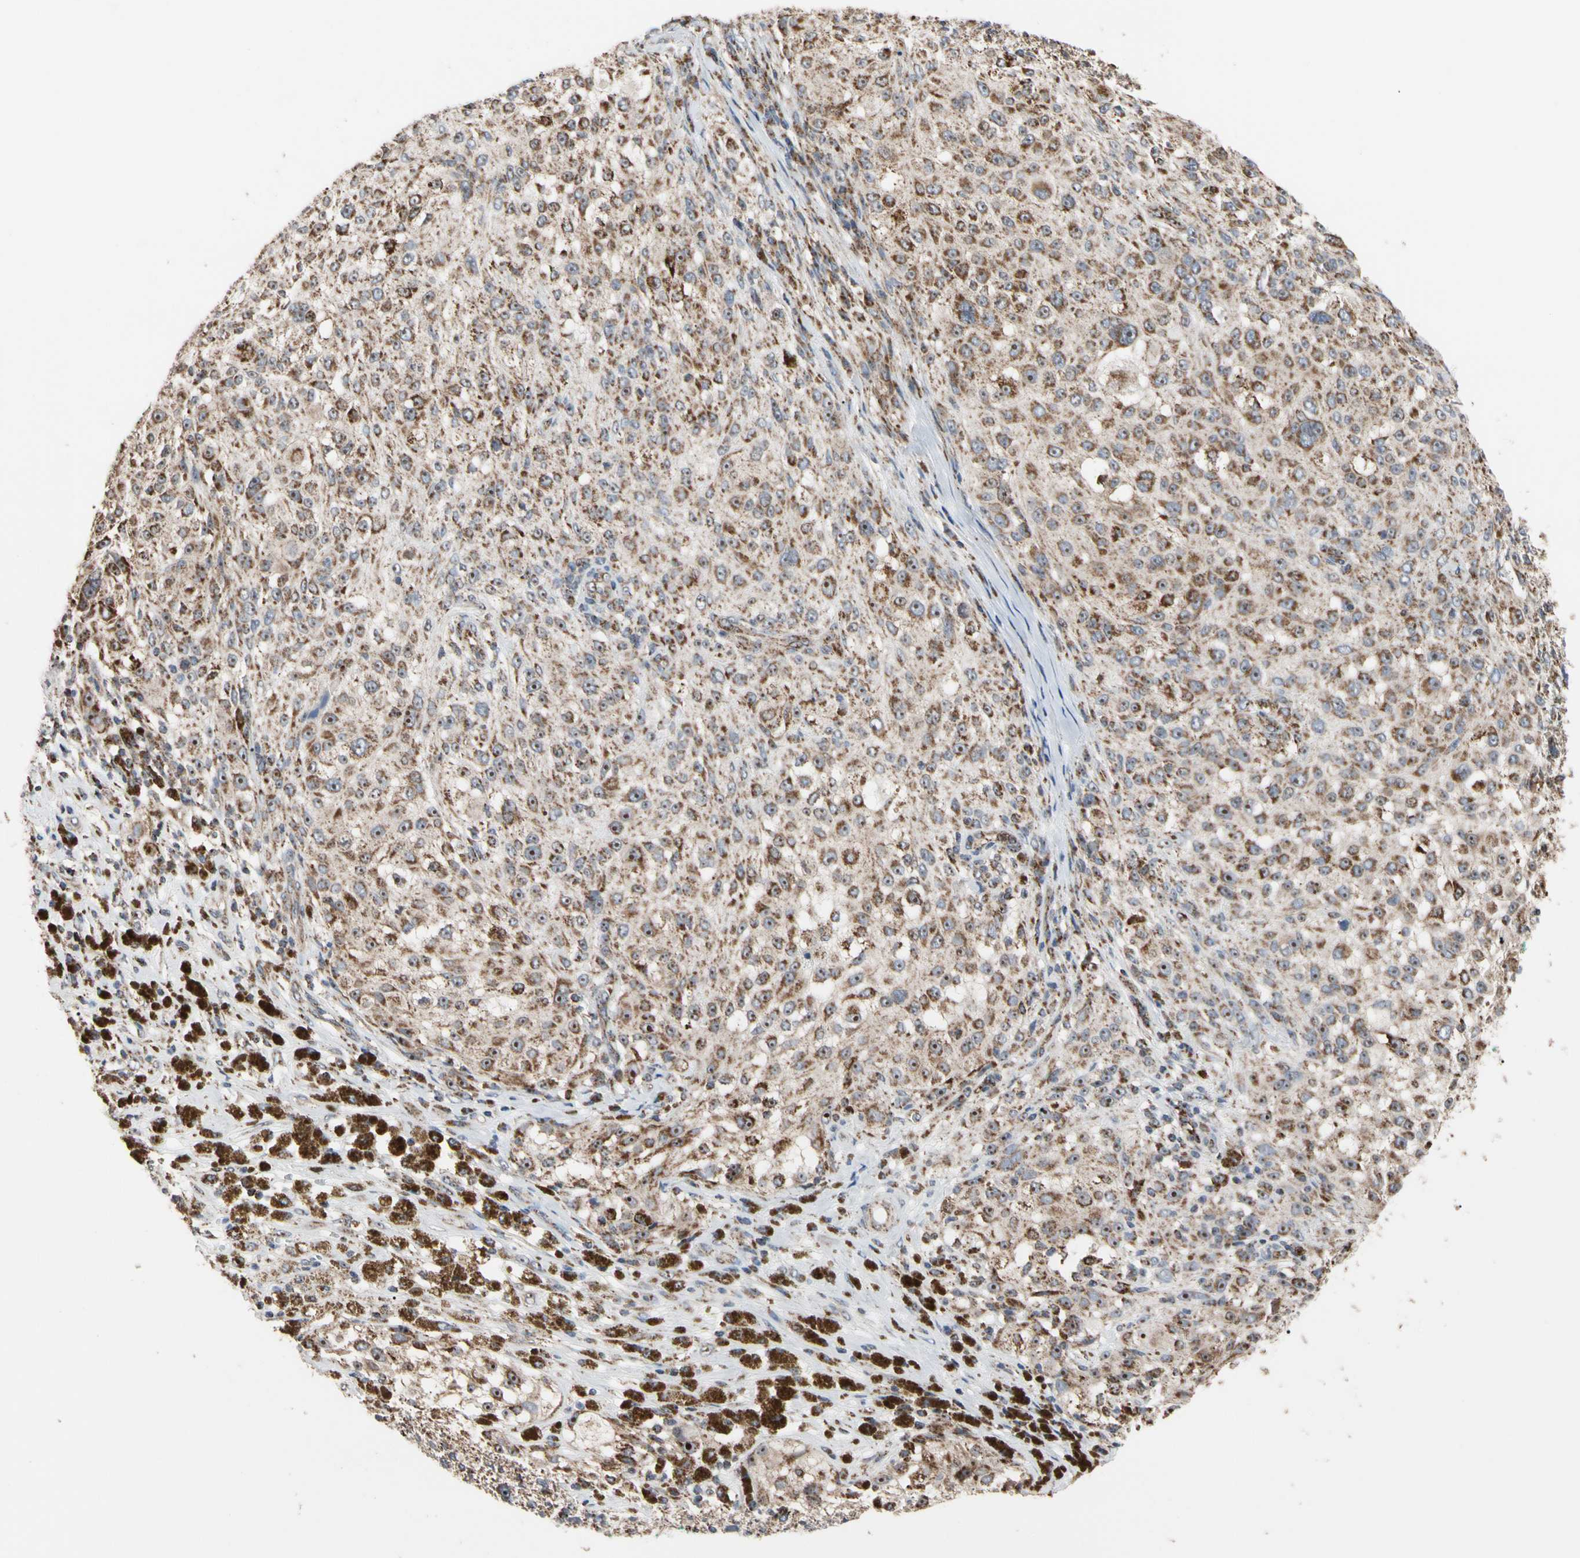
{"staining": {"intensity": "strong", "quantity": ">75%", "location": "cytoplasmic/membranous,nuclear"}, "tissue": "melanoma", "cell_type": "Tumor cells", "image_type": "cancer", "snomed": [{"axis": "morphology", "description": "Necrosis, NOS"}, {"axis": "morphology", "description": "Malignant melanoma, NOS"}, {"axis": "topography", "description": "Skin"}], "caption": "Immunohistochemical staining of human melanoma exhibits high levels of strong cytoplasmic/membranous and nuclear protein positivity in about >75% of tumor cells.", "gene": "FAM110B", "patient": {"sex": "female", "age": 87}}